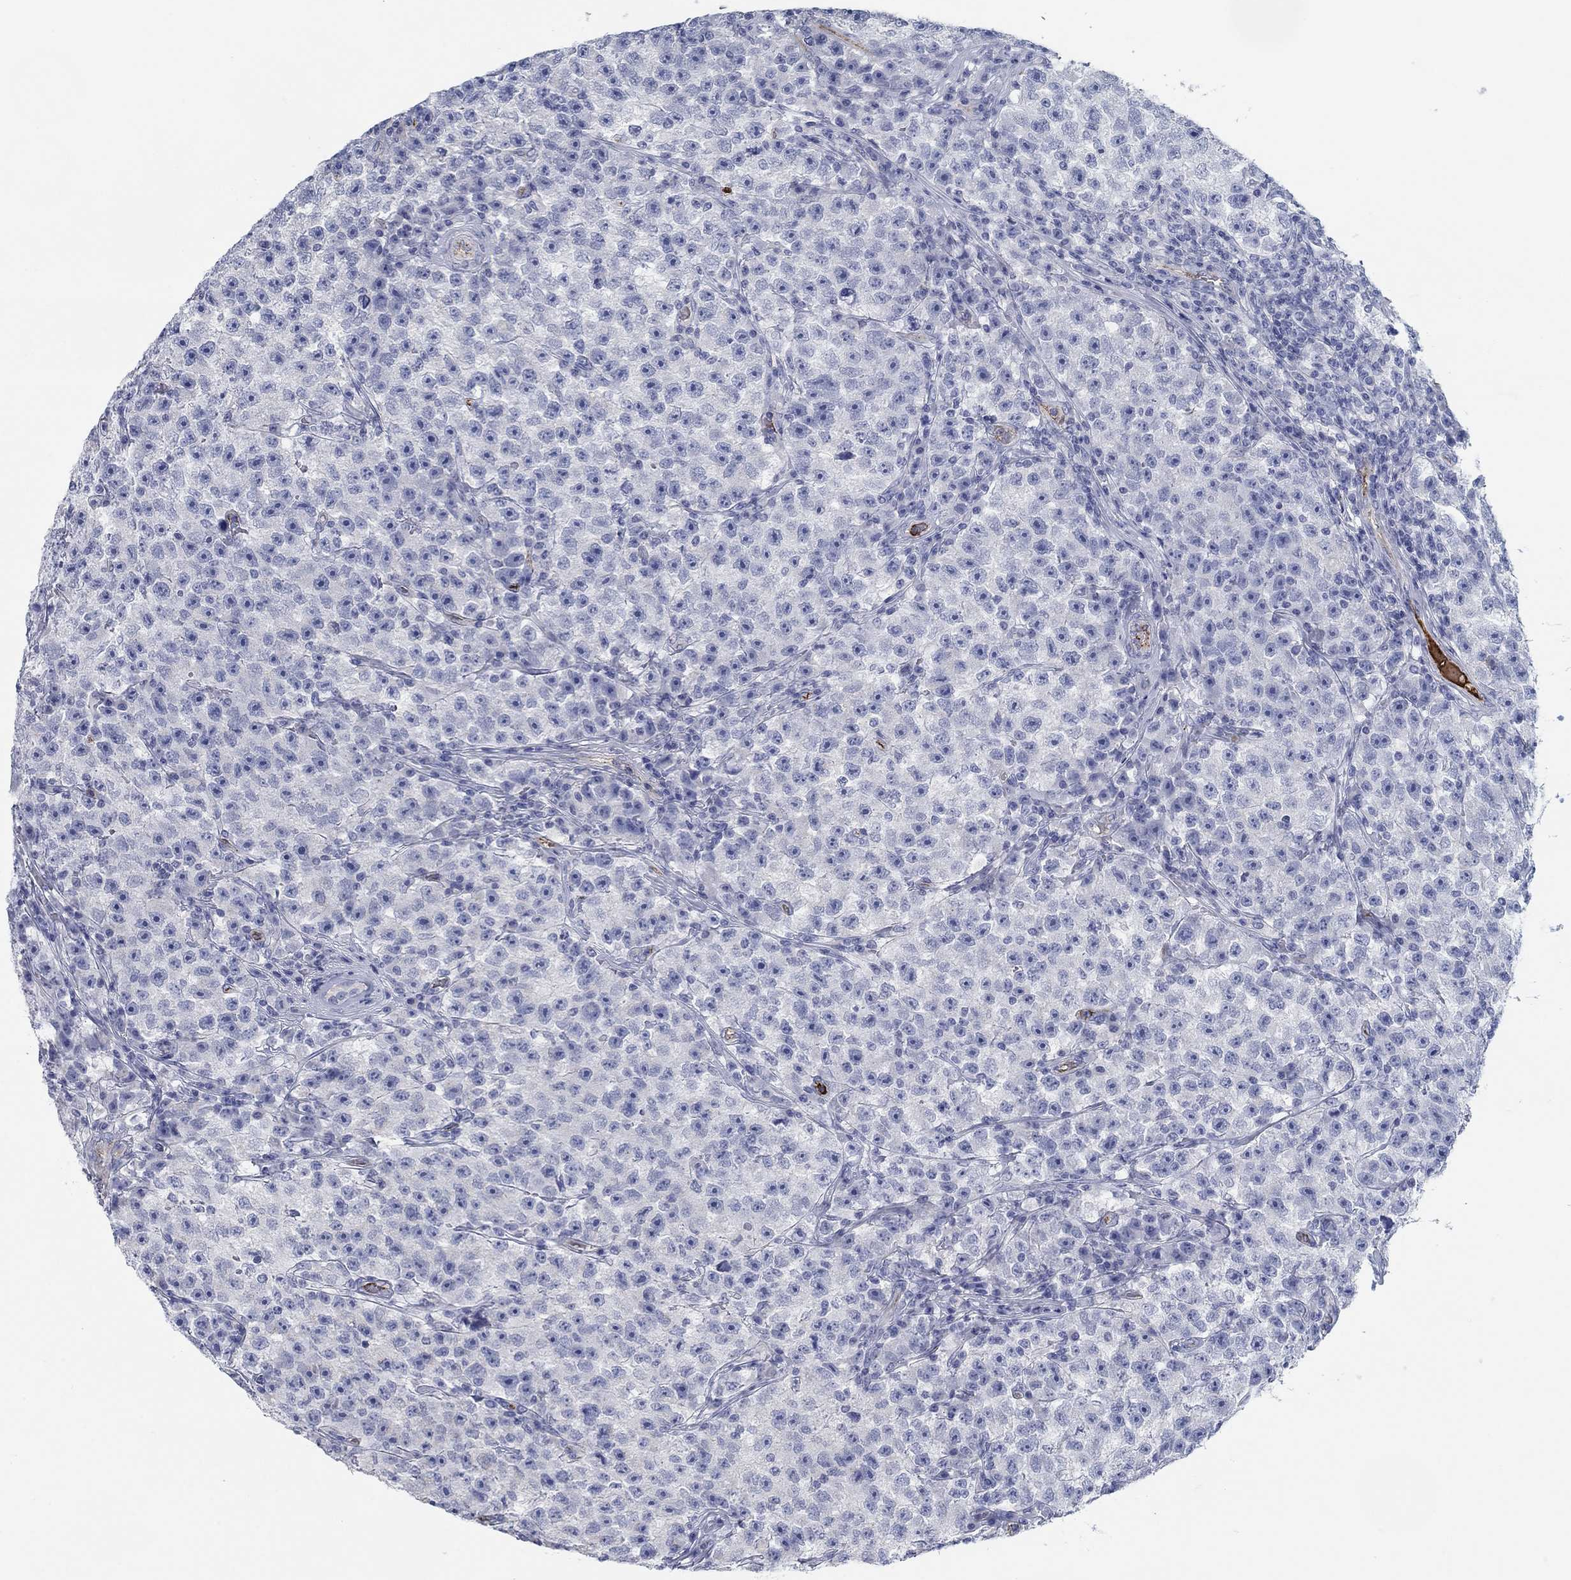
{"staining": {"intensity": "negative", "quantity": "none", "location": "none"}, "tissue": "testis cancer", "cell_type": "Tumor cells", "image_type": "cancer", "snomed": [{"axis": "morphology", "description": "Seminoma, NOS"}, {"axis": "topography", "description": "Testis"}], "caption": "Testis cancer was stained to show a protein in brown. There is no significant expression in tumor cells.", "gene": "APOC3", "patient": {"sex": "male", "age": 22}}